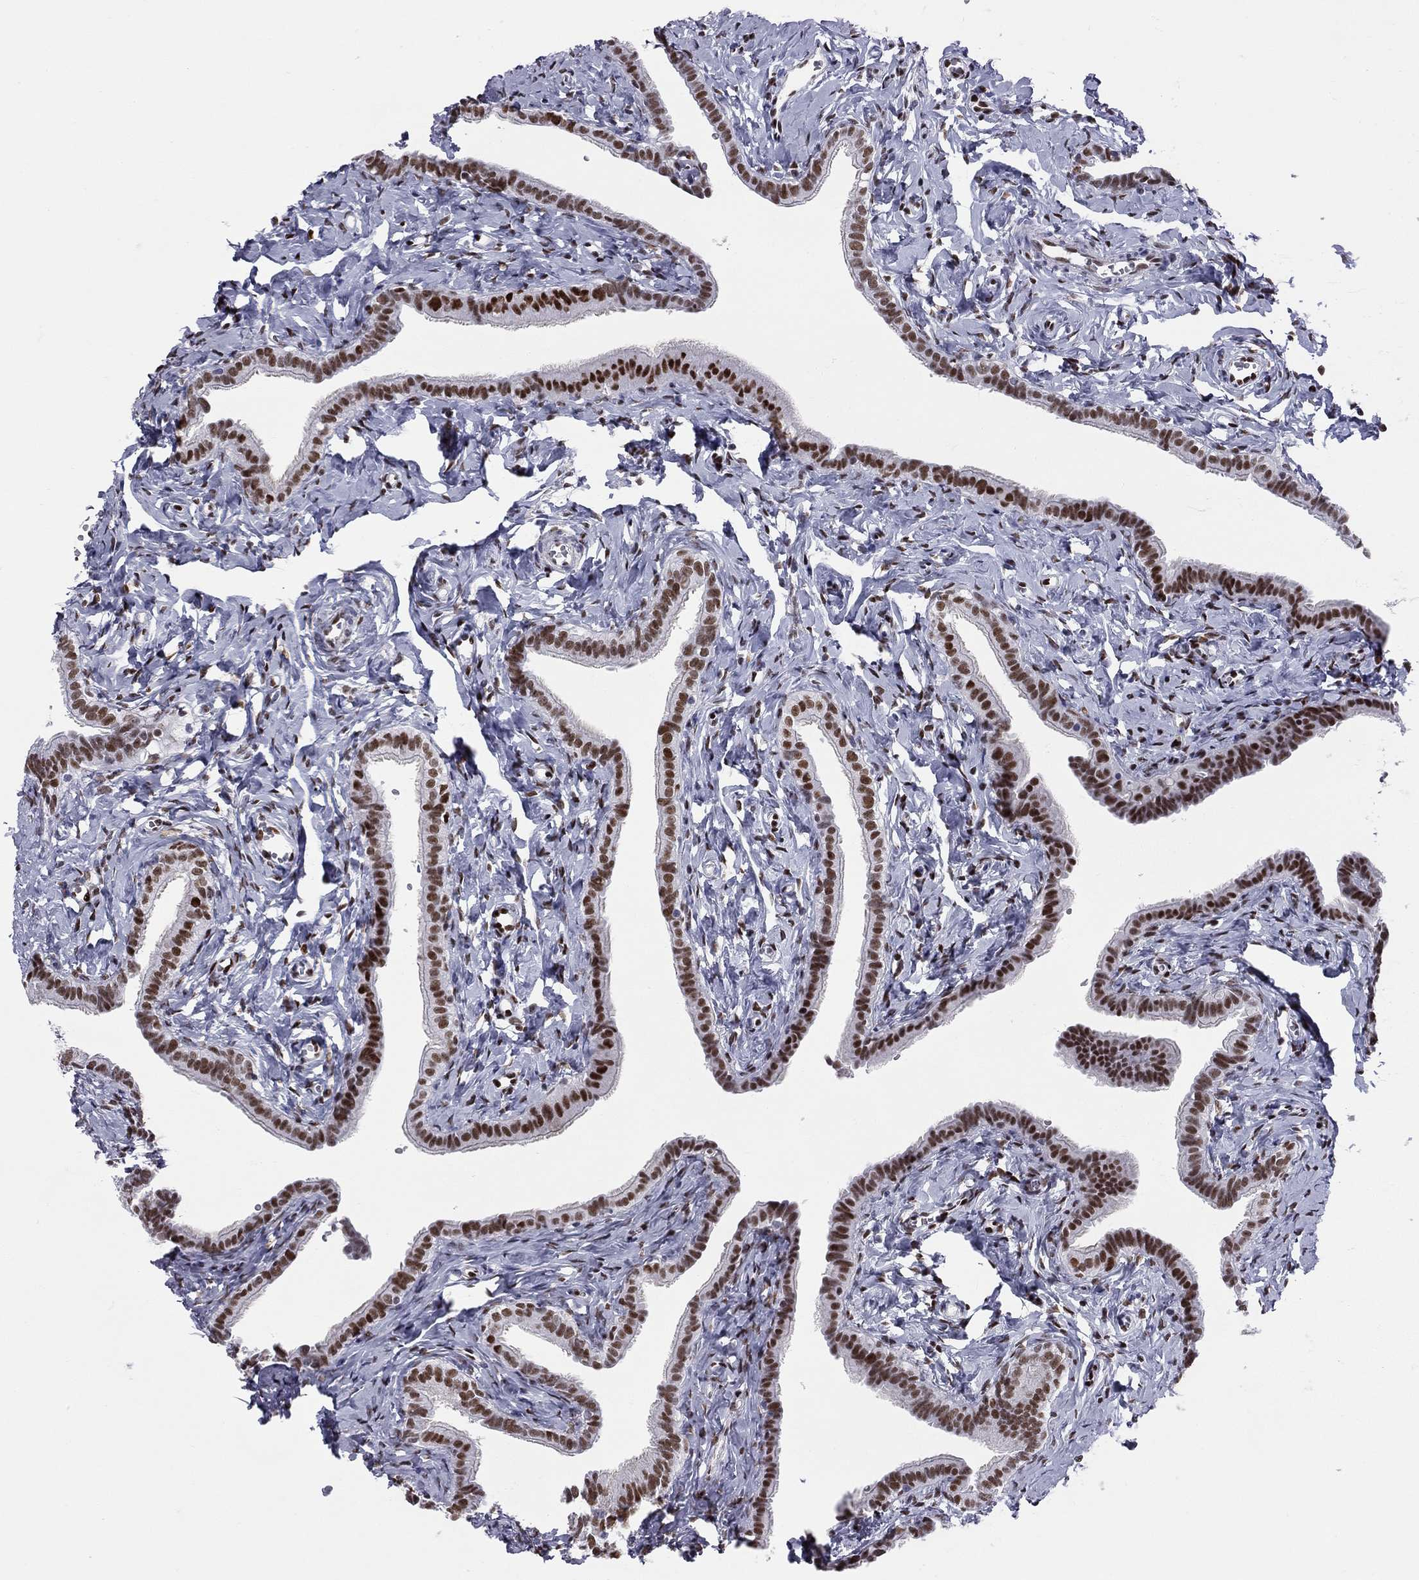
{"staining": {"intensity": "strong", "quantity": ">75%", "location": "nuclear"}, "tissue": "fallopian tube", "cell_type": "Glandular cells", "image_type": "normal", "snomed": [{"axis": "morphology", "description": "Normal tissue, NOS"}, {"axis": "topography", "description": "Fallopian tube"}], "caption": "A brown stain shows strong nuclear positivity of a protein in glandular cells of benign human fallopian tube. The staining is performed using DAB brown chromogen to label protein expression. The nuclei are counter-stained blue using hematoxylin.", "gene": "PCGF3", "patient": {"sex": "female", "age": 41}}